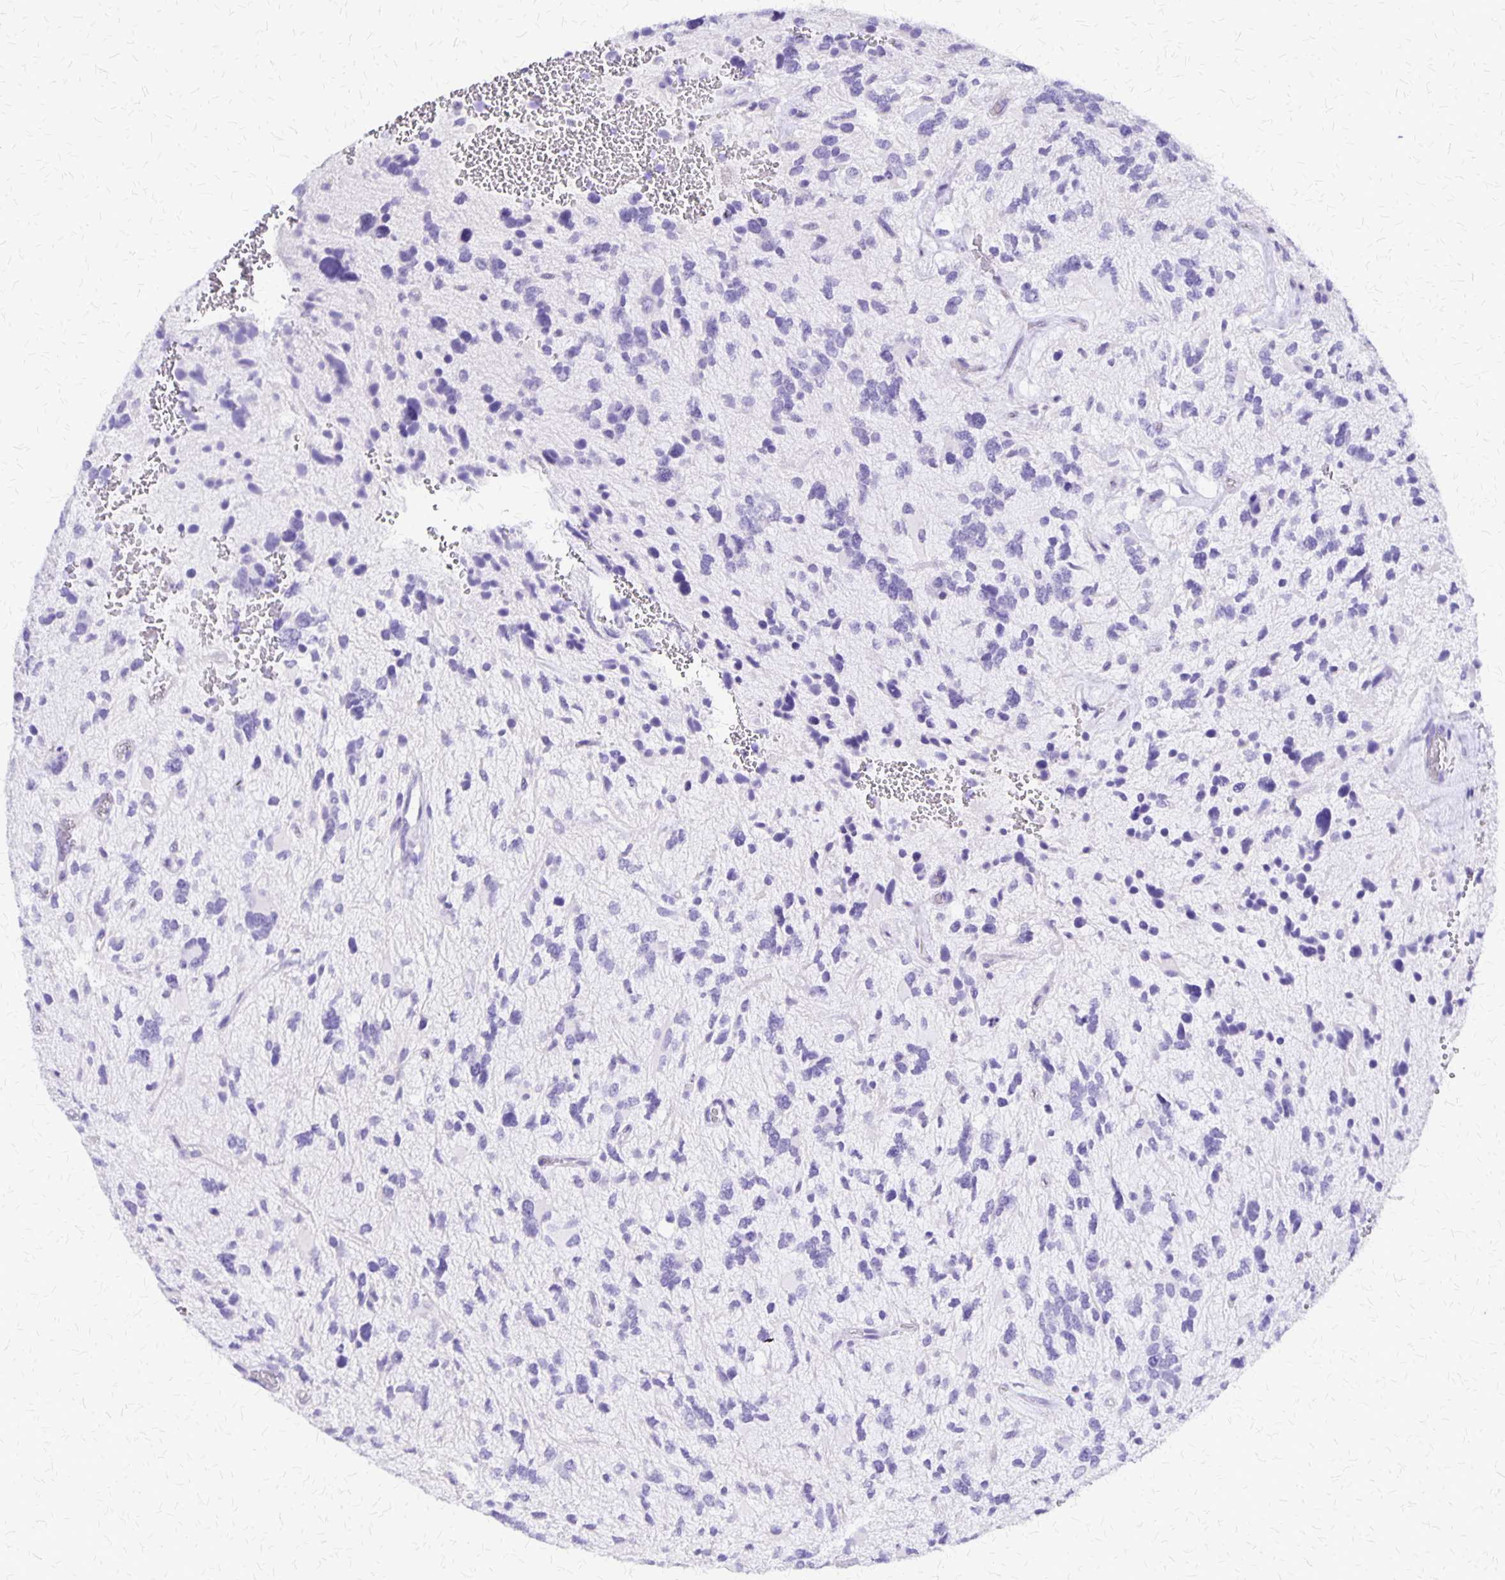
{"staining": {"intensity": "negative", "quantity": "none", "location": "none"}, "tissue": "glioma", "cell_type": "Tumor cells", "image_type": "cancer", "snomed": [{"axis": "morphology", "description": "Glioma, malignant, High grade"}, {"axis": "topography", "description": "Brain"}], "caption": "Malignant high-grade glioma was stained to show a protein in brown. There is no significant staining in tumor cells.", "gene": "SI", "patient": {"sex": "female", "age": 11}}